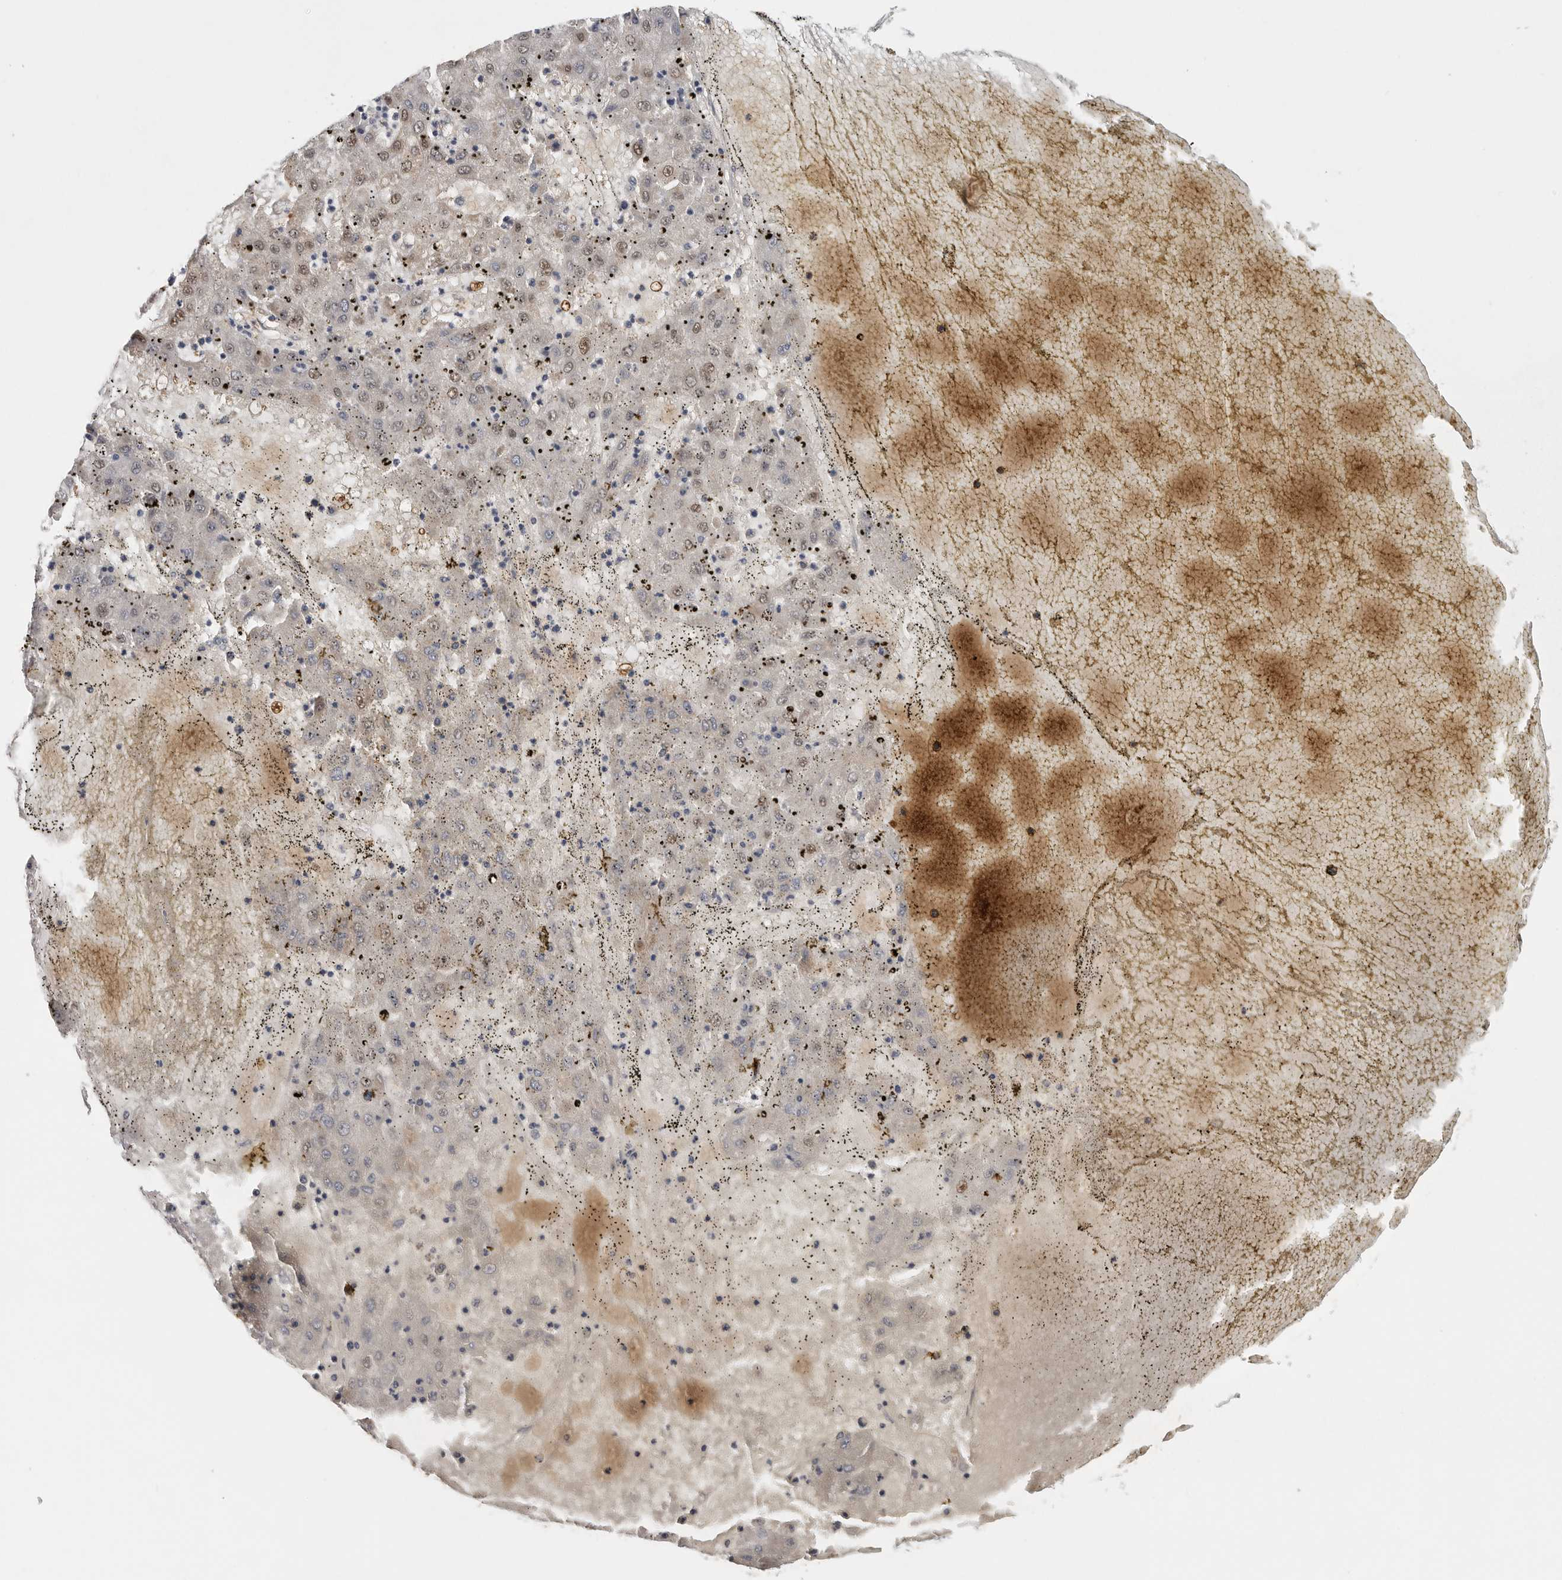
{"staining": {"intensity": "weak", "quantity": "<25%", "location": "cytoplasmic/membranous,nuclear"}, "tissue": "liver cancer", "cell_type": "Tumor cells", "image_type": "cancer", "snomed": [{"axis": "morphology", "description": "Carcinoma, Hepatocellular, NOS"}, {"axis": "topography", "description": "Liver"}], "caption": "A photomicrograph of hepatocellular carcinoma (liver) stained for a protein demonstrates no brown staining in tumor cells. Nuclei are stained in blue.", "gene": "BCAP29", "patient": {"sex": "male", "age": 72}}